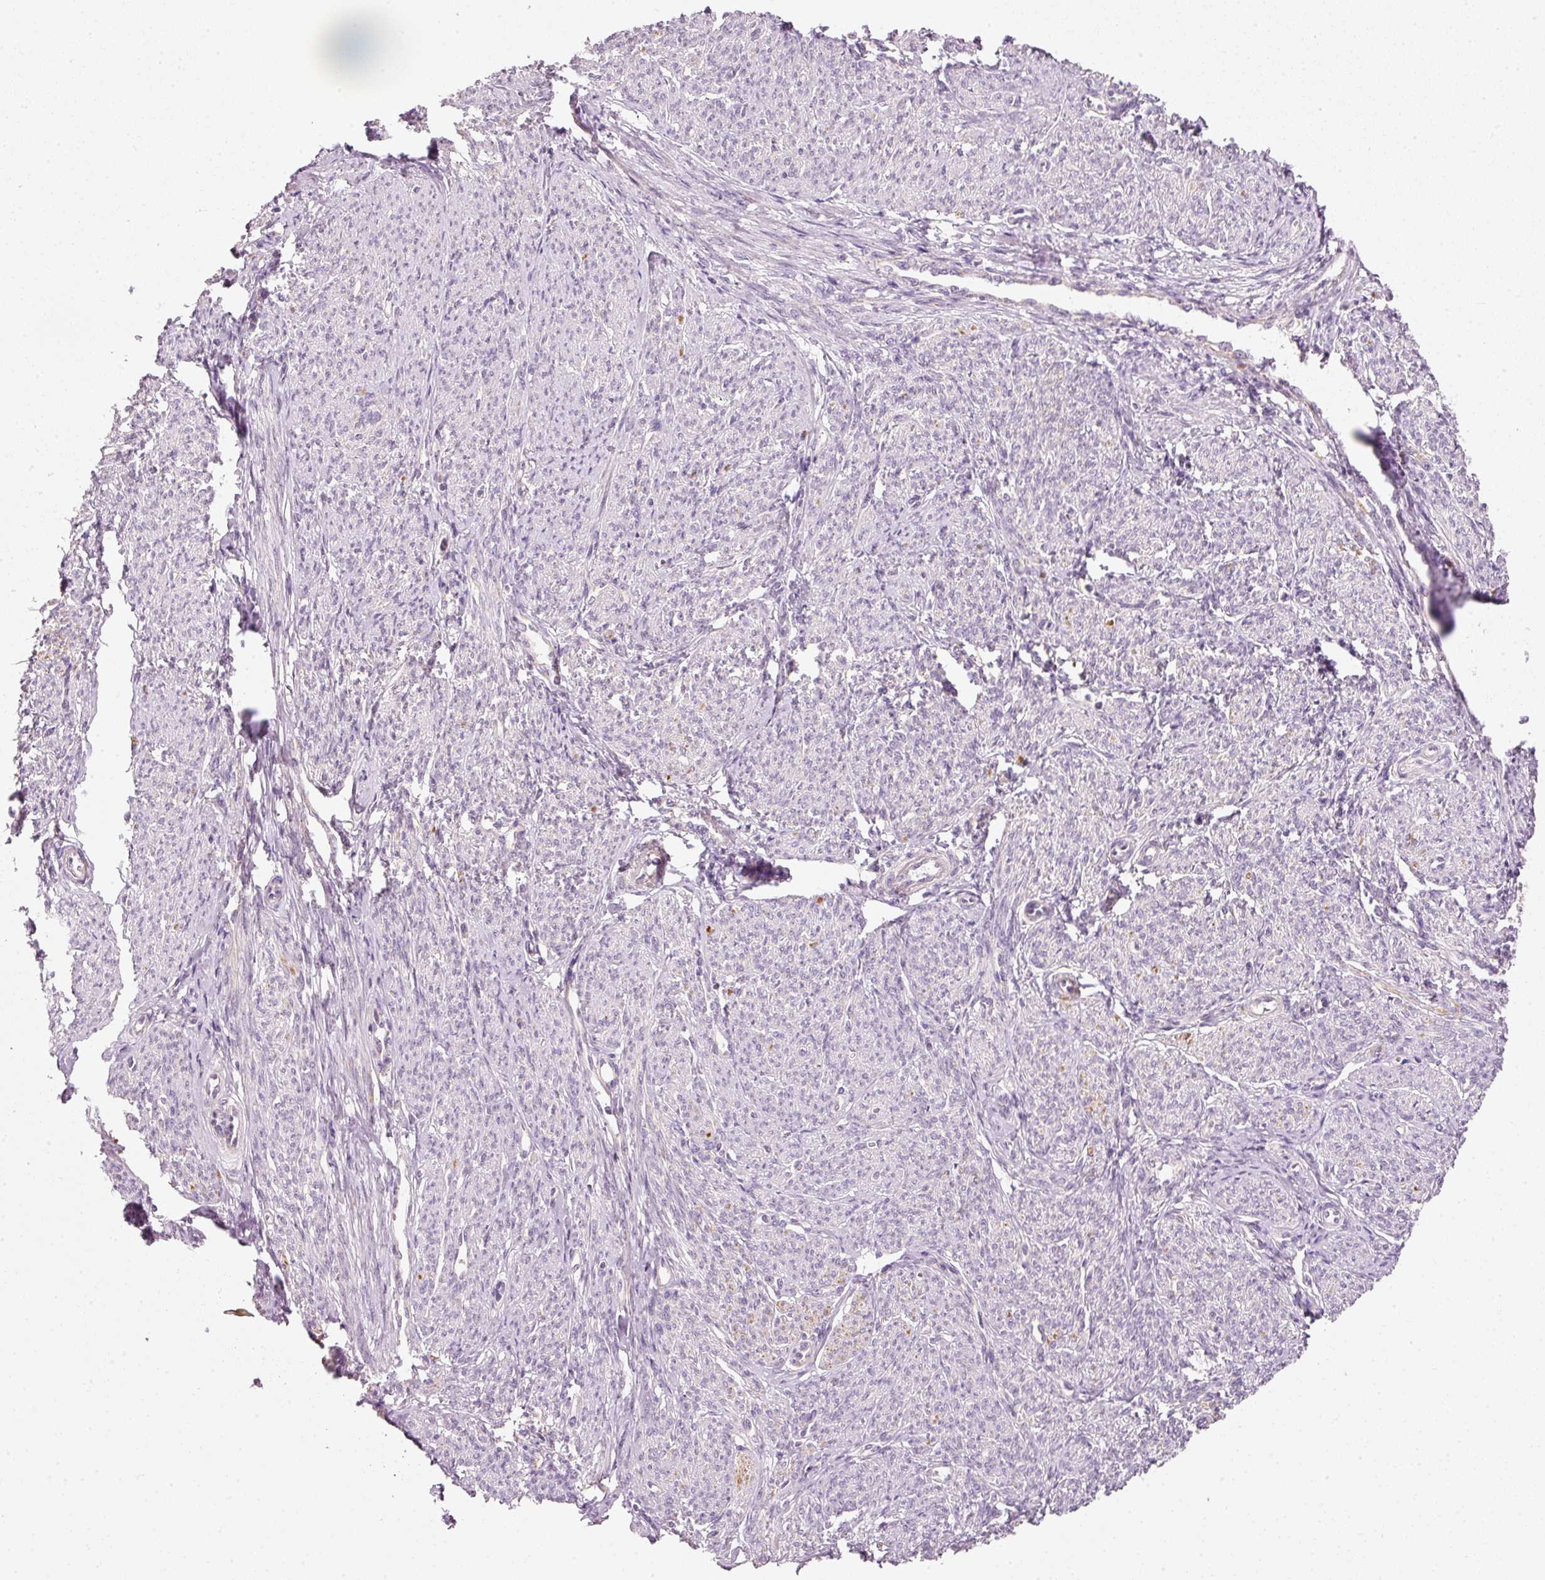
{"staining": {"intensity": "negative", "quantity": "none", "location": "none"}, "tissue": "smooth muscle", "cell_type": "Smooth muscle cells", "image_type": "normal", "snomed": [{"axis": "morphology", "description": "Normal tissue, NOS"}, {"axis": "topography", "description": "Smooth muscle"}], "caption": "There is no significant expression in smooth muscle cells of smooth muscle. The staining is performed using DAB brown chromogen with nuclei counter-stained in using hematoxylin.", "gene": "FAM78B", "patient": {"sex": "female", "age": 65}}